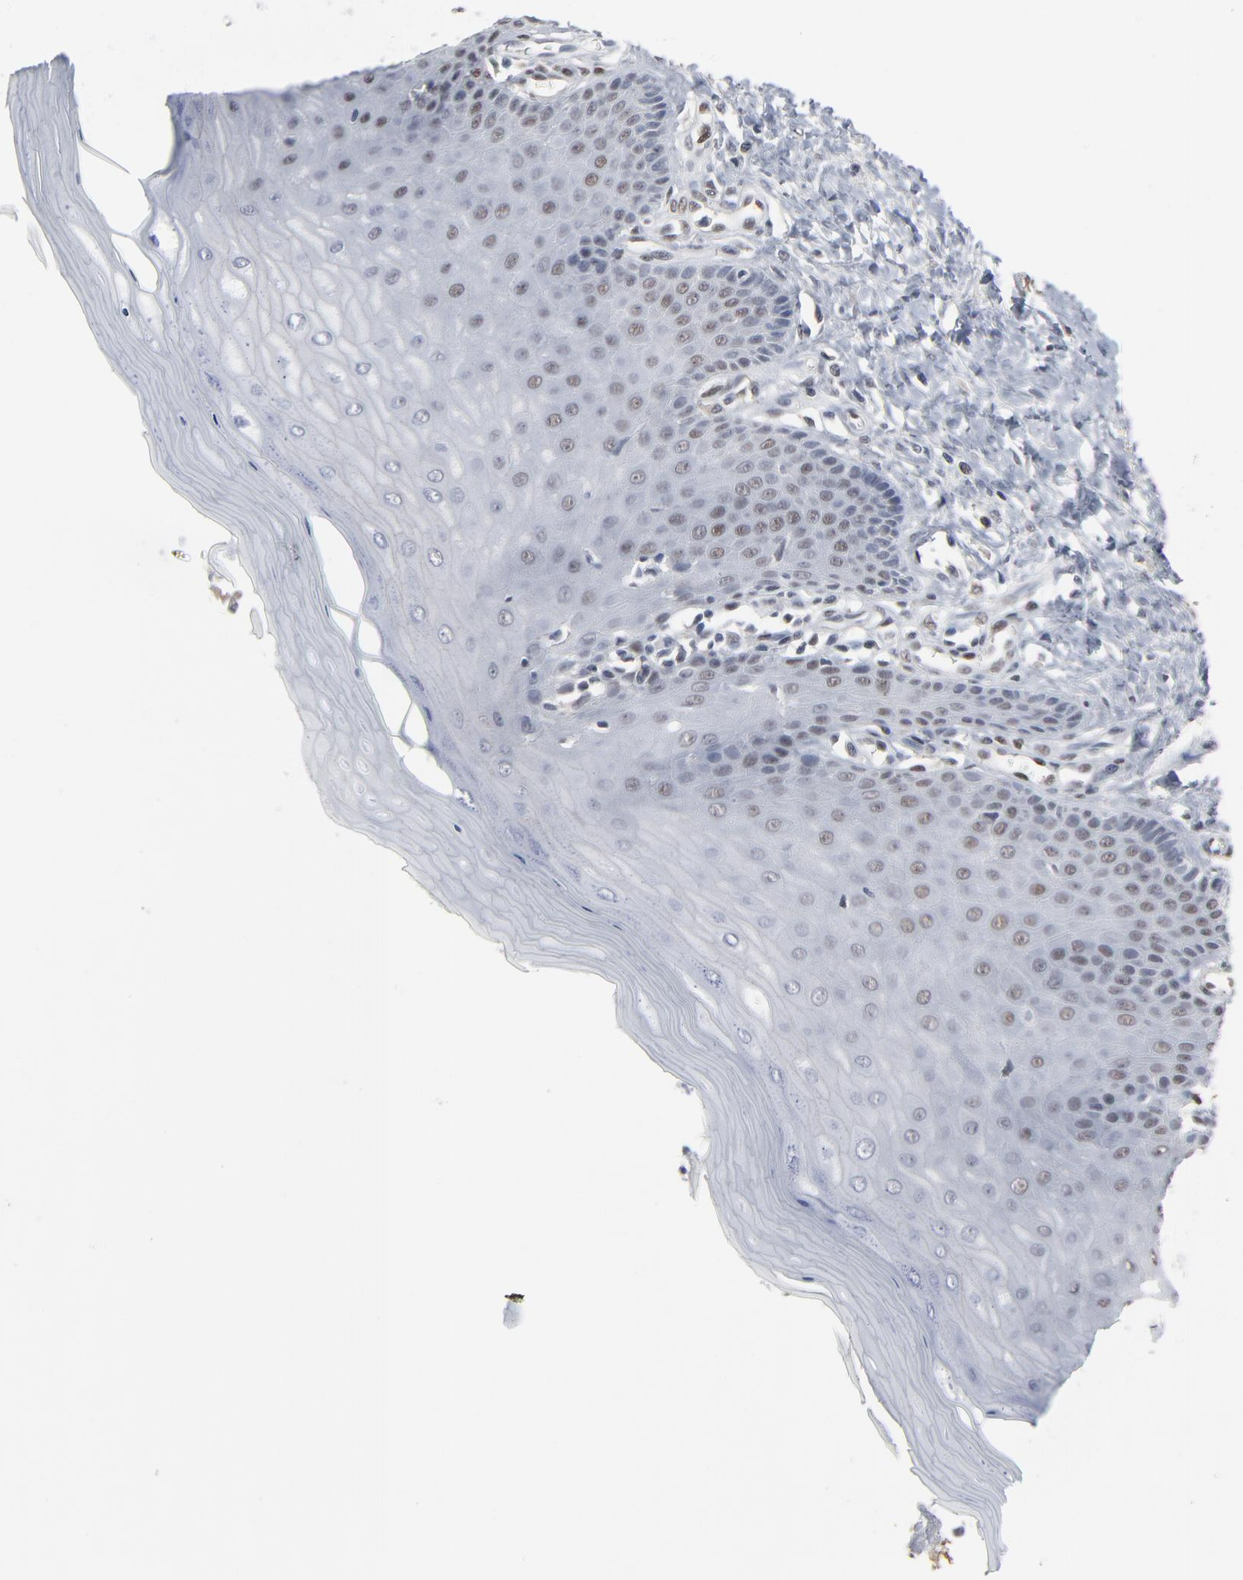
{"staining": {"intensity": "moderate", "quantity": ">75%", "location": "nuclear"}, "tissue": "cervix", "cell_type": "Glandular cells", "image_type": "normal", "snomed": [{"axis": "morphology", "description": "Normal tissue, NOS"}, {"axis": "topography", "description": "Cervix"}], "caption": "This is a micrograph of immunohistochemistry (IHC) staining of normal cervix, which shows moderate staining in the nuclear of glandular cells.", "gene": "ATF7", "patient": {"sex": "female", "age": 55}}